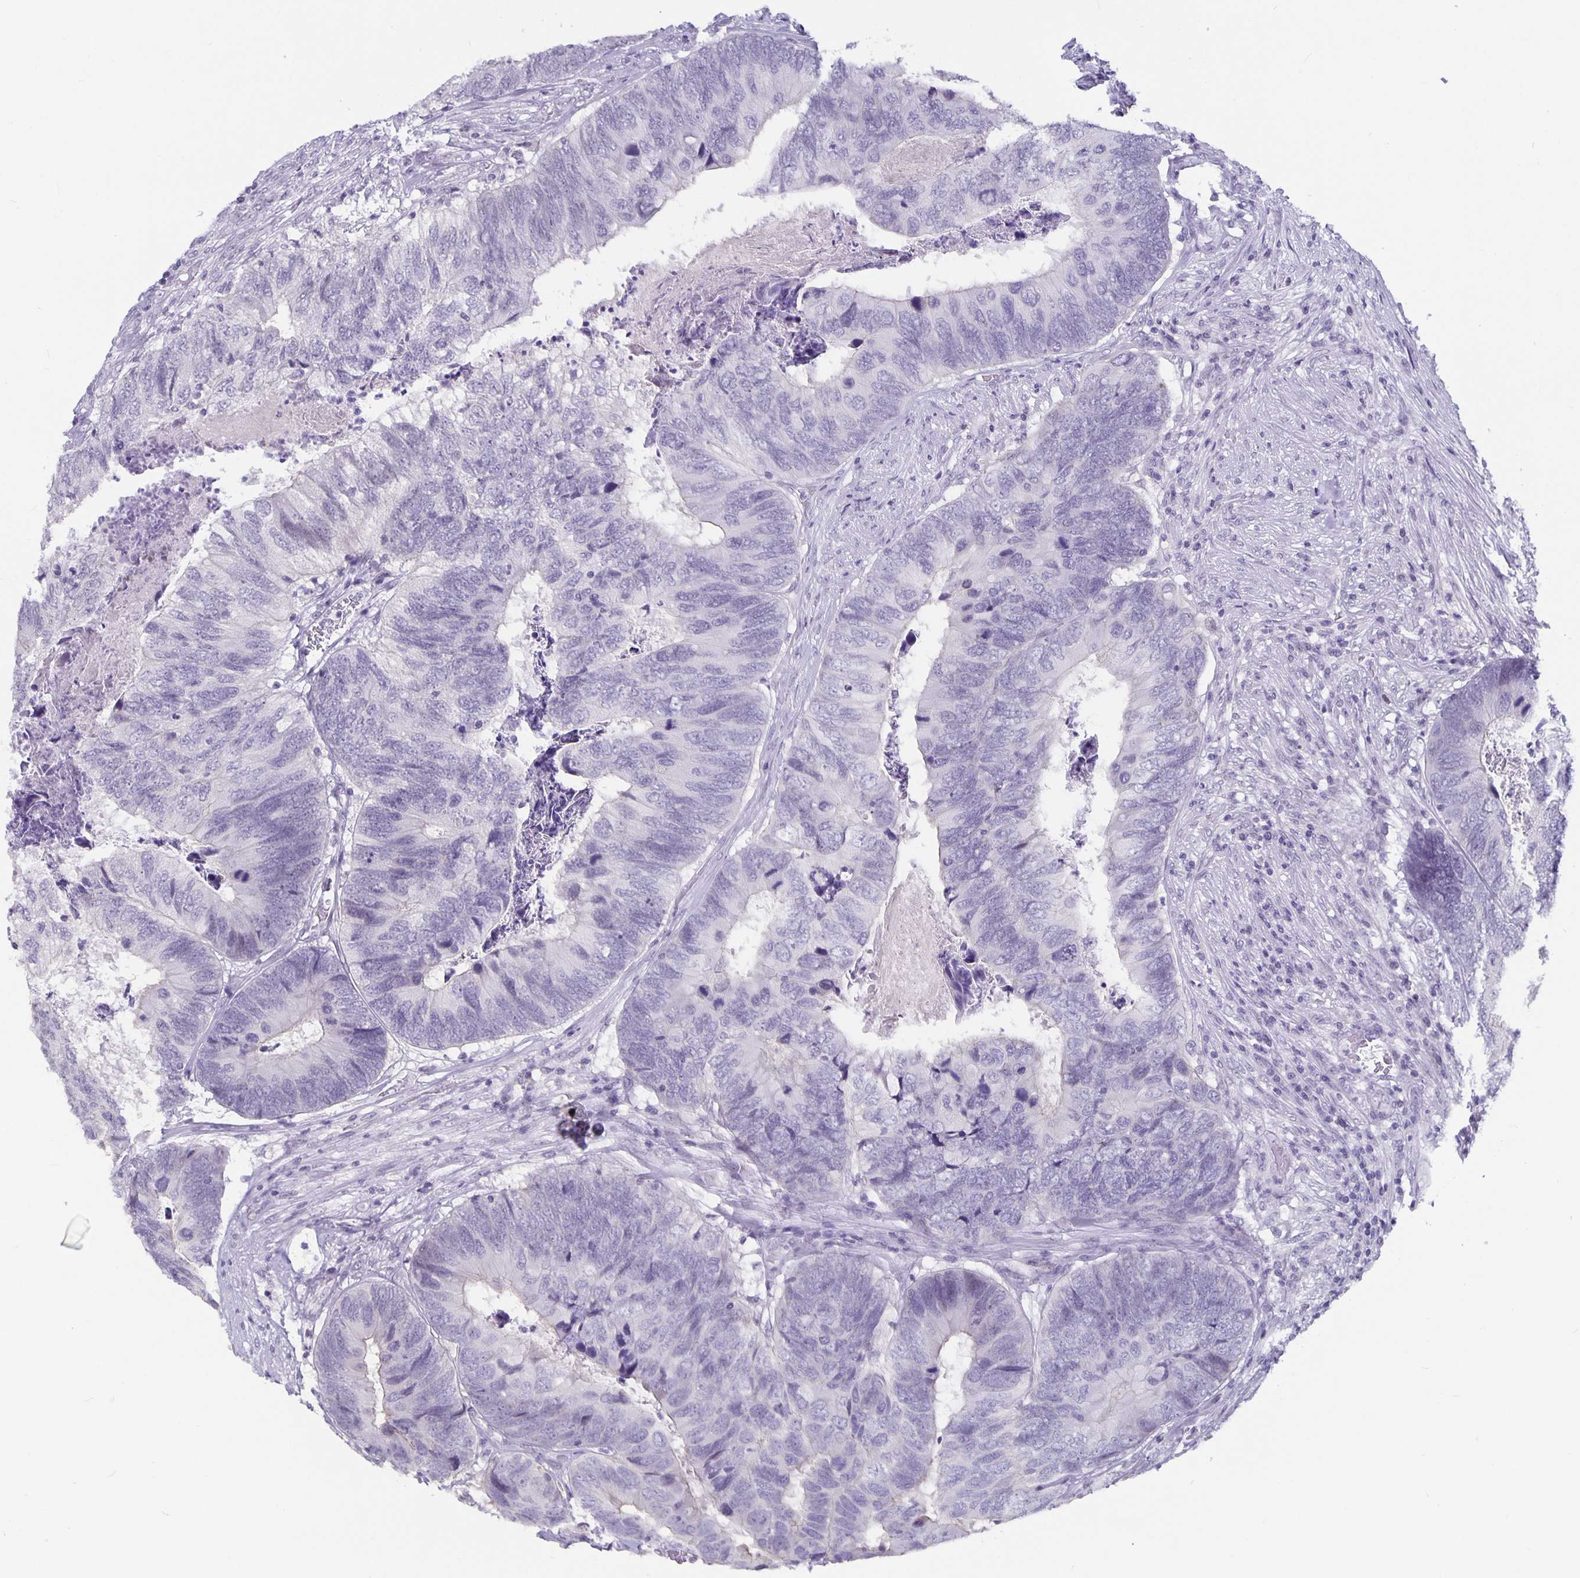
{"staining": {"intensity": "negative", "quantity": "none", "location": "none"}, "tissue": "colorectal cancer", "cell_type": "Tumor cells", "image_type": "cancer", "snomed": [{"axis": "morphology", "description": "Adenocarcinoma, NOS"}, {"axis": "topography", "description": "Colon"}], "caption": "A histopathology image of adenocarcinoma (colorectal) stained for a protein exhibits no brown staining in tumor cells. (DAB (3,3'-diaminobenzidine) immunohistochemistry (IHC), high magnification).", "gene": "OLIG2", "patient": {"sex": "female", "age": 67}}